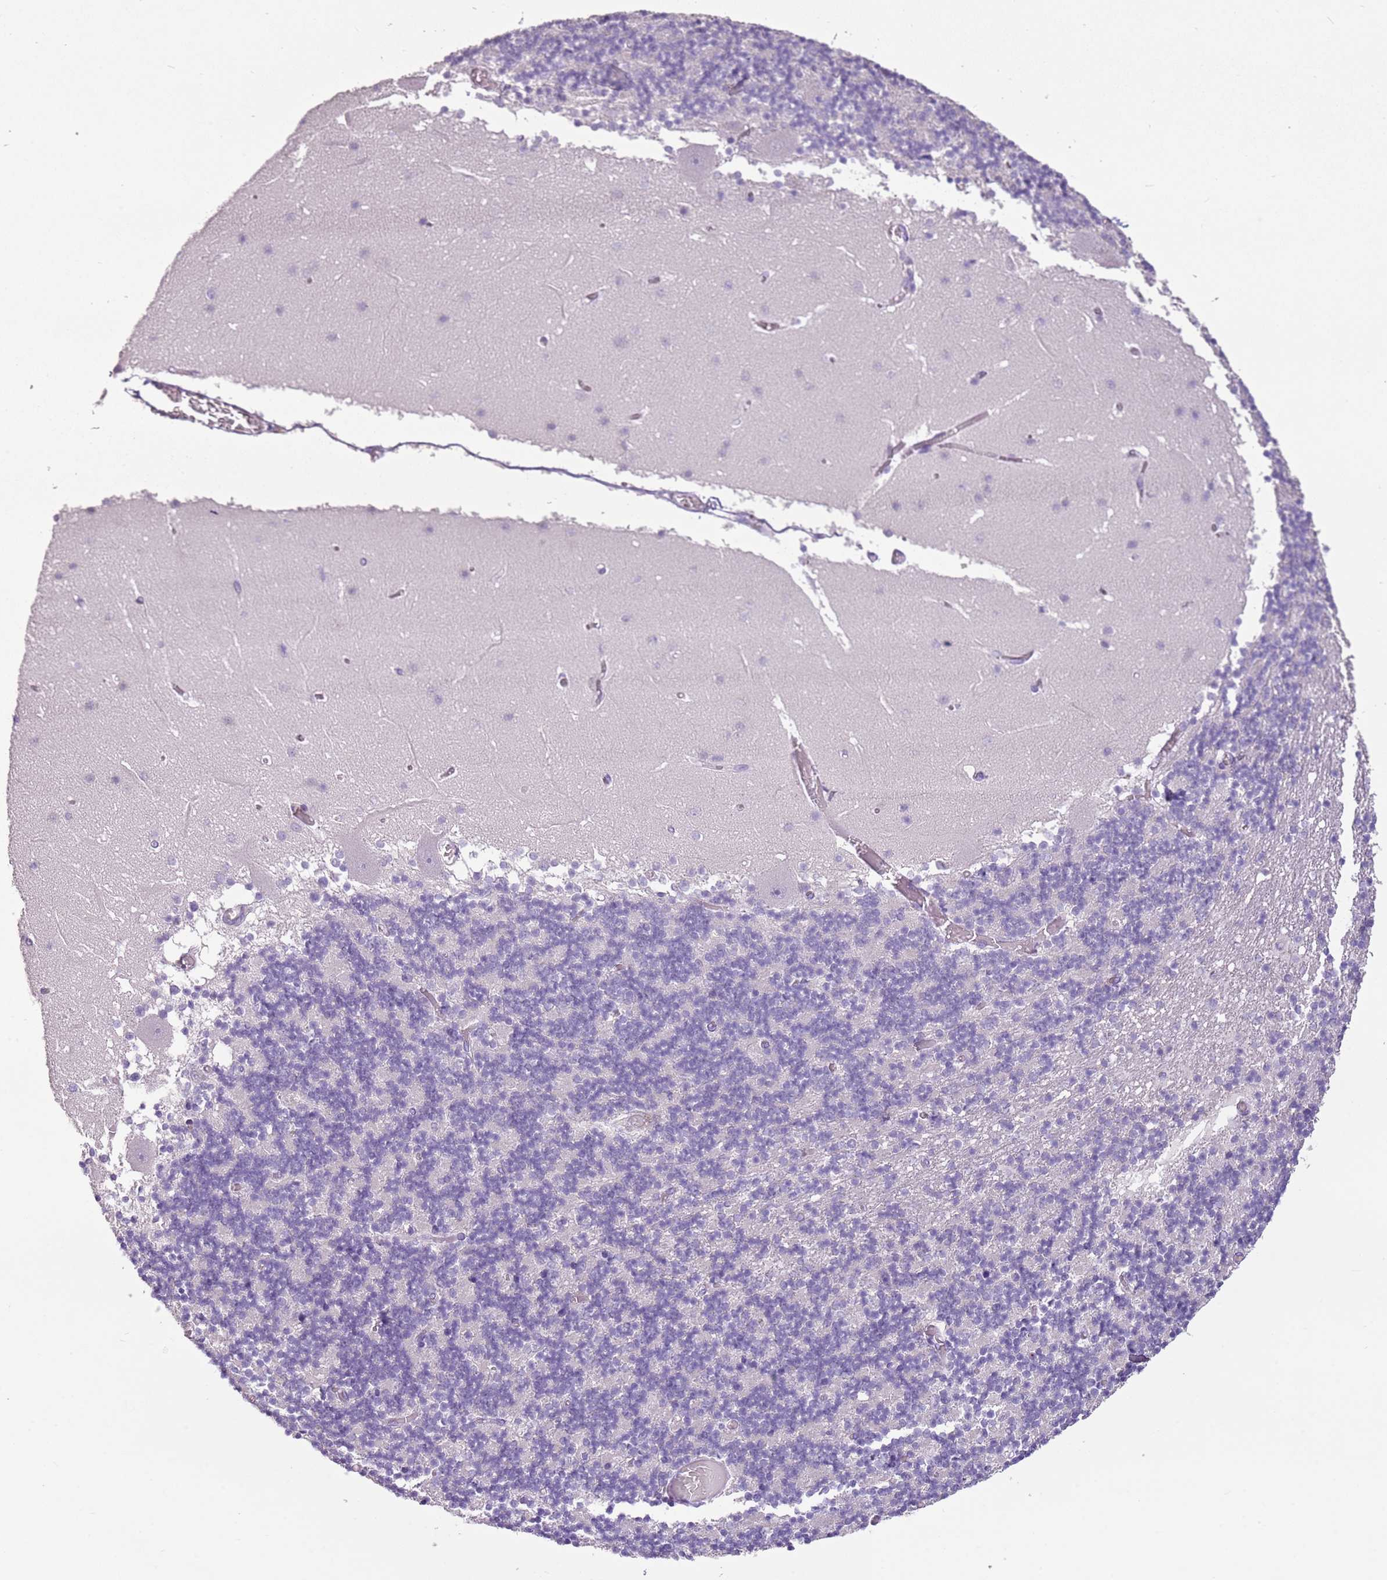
{"staining": {"intensity": "negative", "quantity": "none", "location": "none"}, "tissue": "cerebellum", "cell_type": "Cells in granular layer", "image_type": "normal", "snomed": [{"axis": "morphology", "description": "Normal tissue, NOS"}, {"axis": "topography", "description": "Cerebellum"}], "caption": "Immunohistochemistry (IHC) photomicrograph of normal cerebellum: cerebellum stained with DAB shows no significant protein positivity in cells in granular layer.", "gene": "CELF6", "patient": {"sex": "female", "age": 28}}